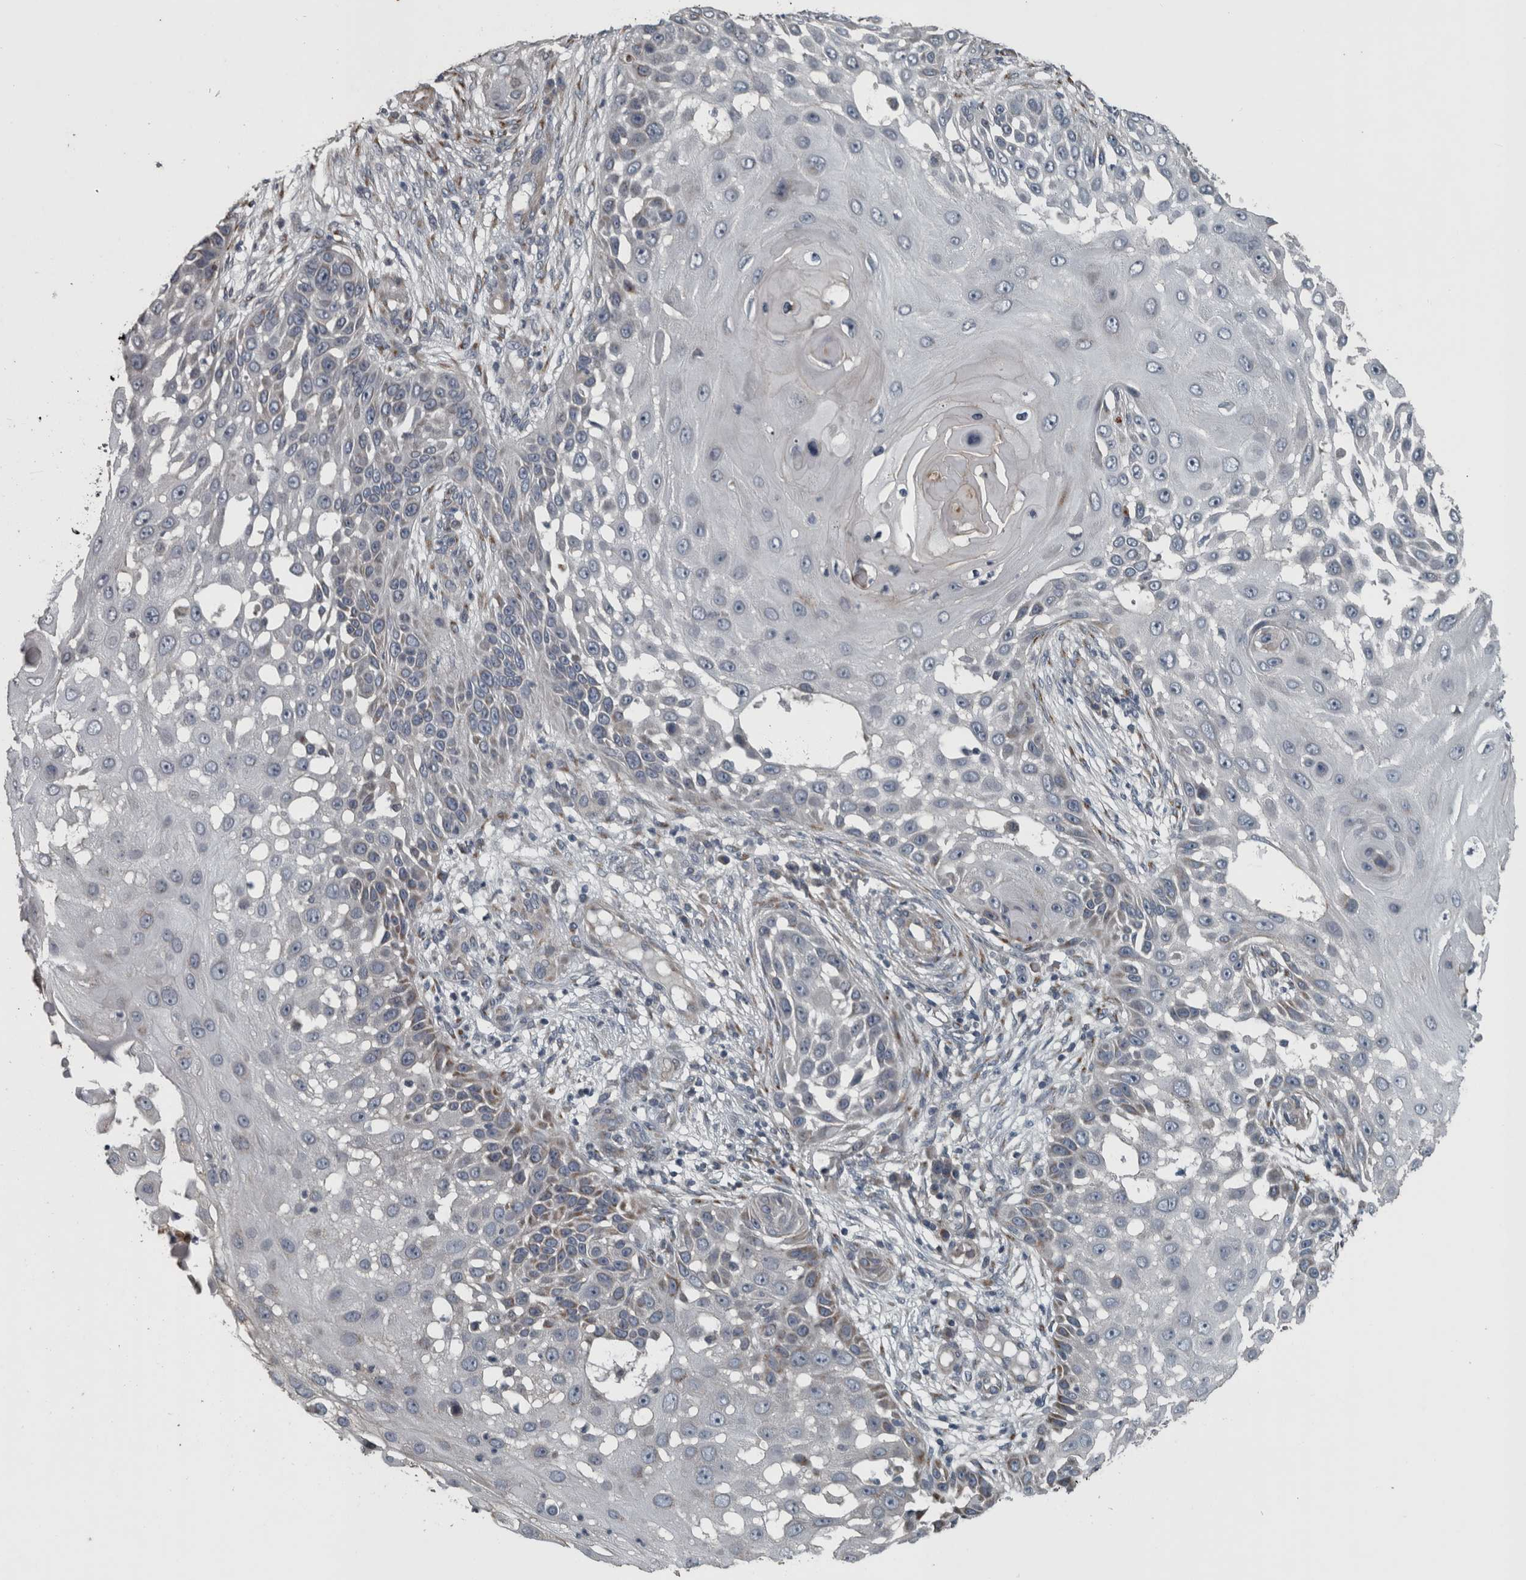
{"staining": {"intensity": "weak", "quantity": "<25%", "location": "cytoplasmic/membranous"}, "tissue": "skin cancer", "cell_type": "Tumor cells", "image_type": "cancer", "snomed": [{"axis": "morphology", "description": "Squamous cell carcinoma, NOS"}, {"axis": "topography", "description": "Skin"}], "caption": "An immunohistochemistry photomicrograph of skin cancer (squamous cell carcinoma) is shown. There is no staining in tumor cells of skin cancer (squamous cell carcinoma).", "gene": "ZNF345", "patient": {"sex": "female", "age": 44}}